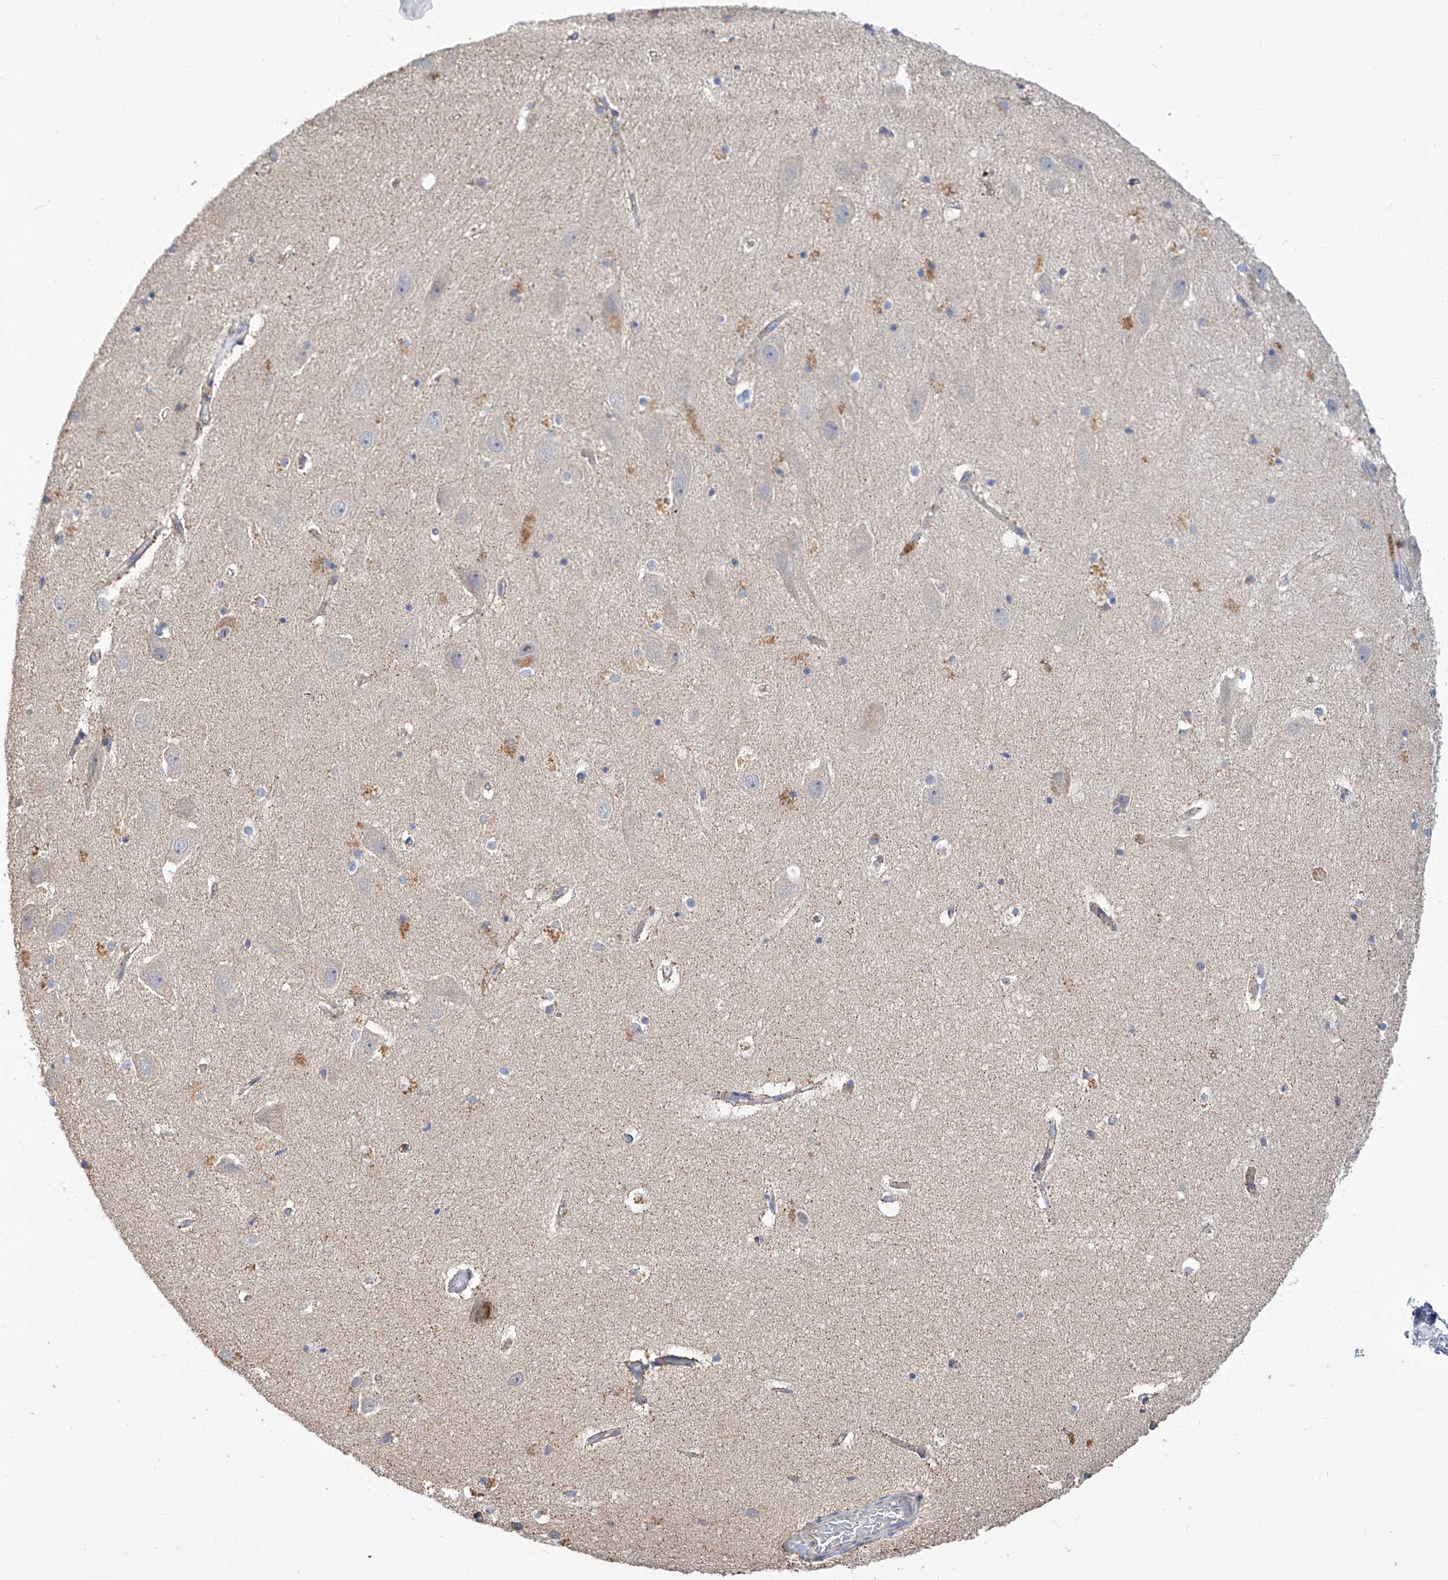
{"staining": {"intensity": "moderate", "quantity": "<25%", "location": "cytoplasmic/membranous"}, "tissue": "hippocampus", "cell_type": "Glial cells", "image_type": "normal", "snomed": [{"axis": "morphology", "description": "Normal tissue, NOS"}, {"axis": "topography", "description": "Hippocampus"}], "caption": "Immunohistochemical staining of unremarkable hippocampus shows moderate cytoplasmic/membranous protein staining in approximately <25% of glial cells. (DAB = brown stain, brightfield microscopy at high magnification).", "gene": "AMD1", "patient": {"sex": "female", "age": 52}}